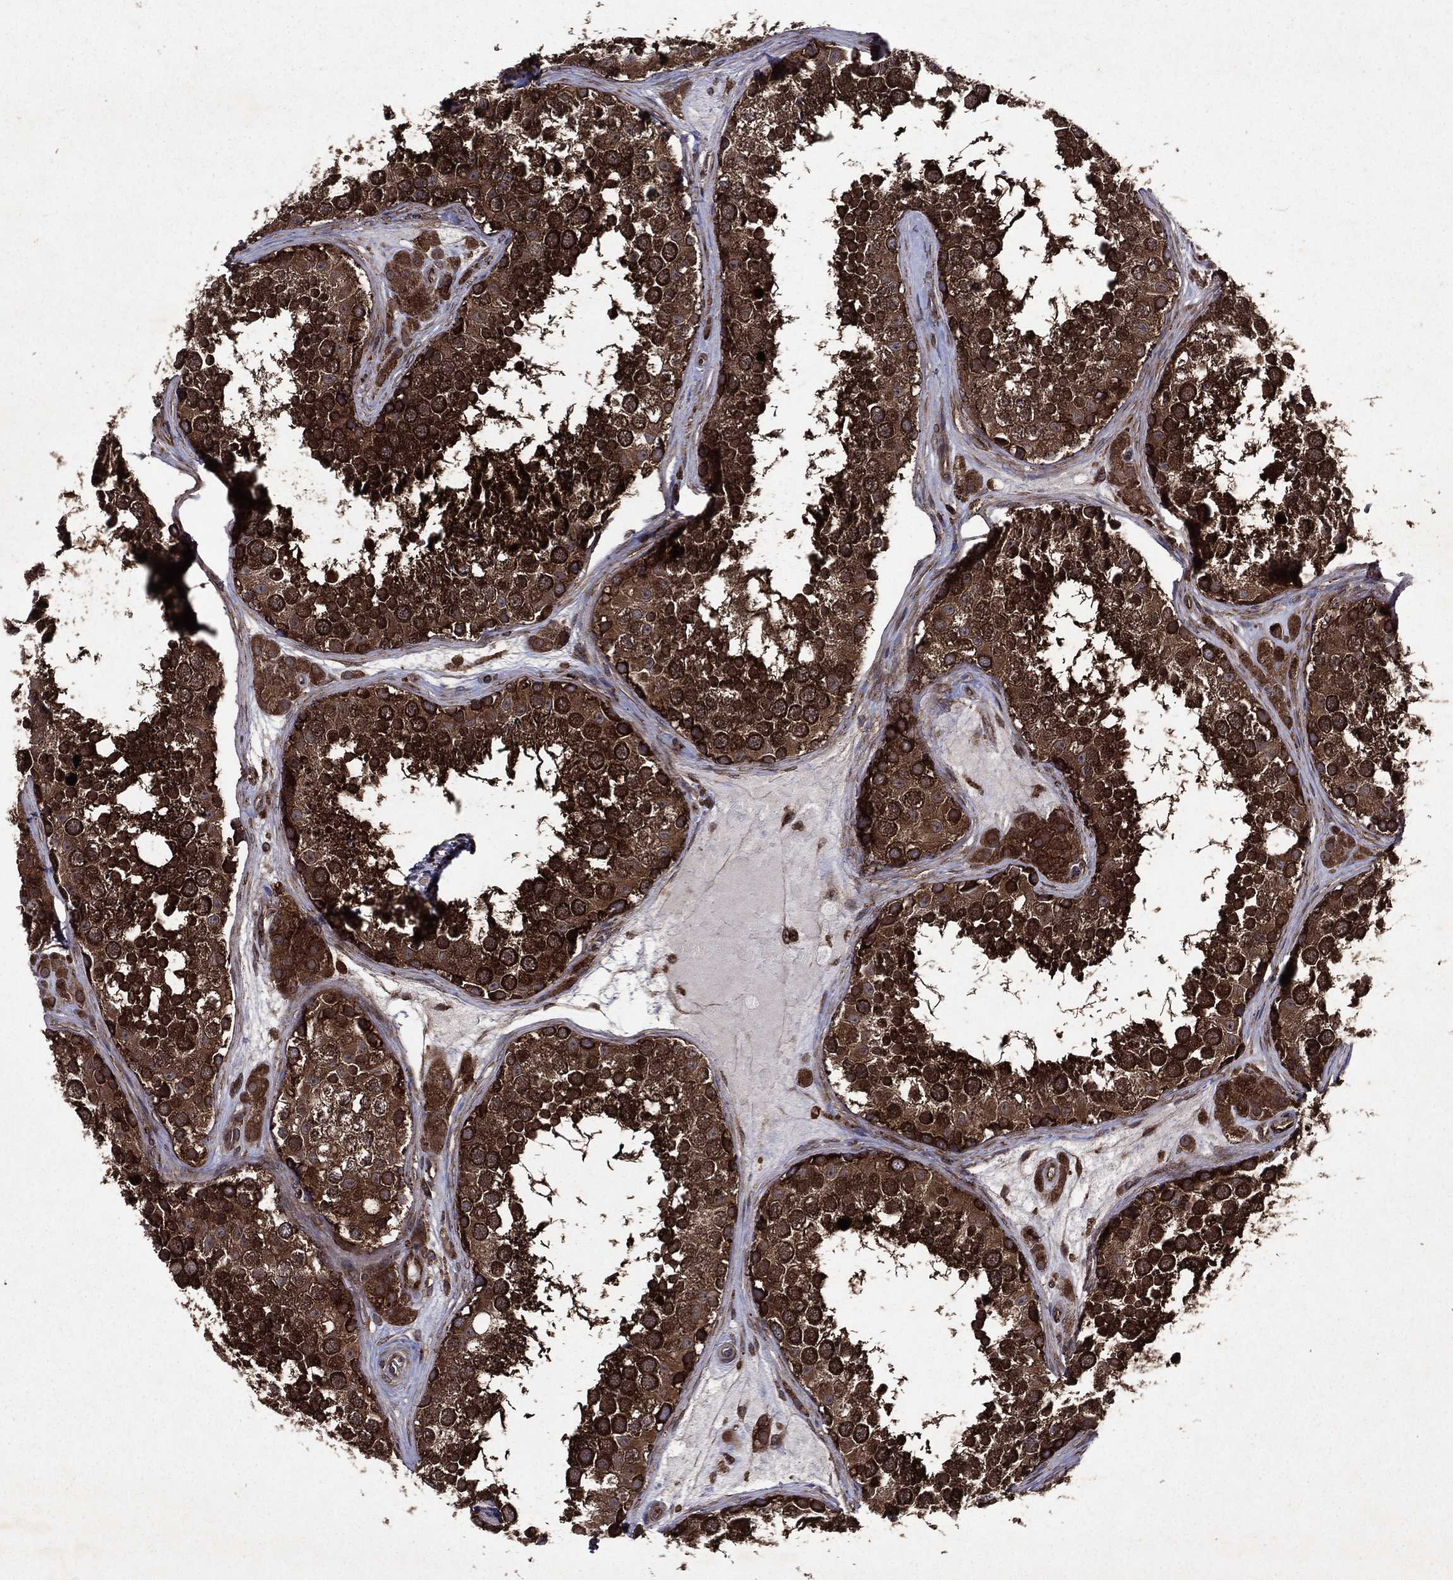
{"staining": {"intensity": "strong", "quantity": ">75%", "location": "cytoplasmic/membranous"}, "tissue": "testis", "cell_type": "Cells in seminiferous ducts", "image_type": "normal", "snomed": [{"axis": "morphology", "description": "Normal tissue, NOS"}, {"axis": "topography", "description": "Testis"}], "caption": "Brown immunohistochemical staining in normal human testis displays strong cytoplasmic/membranous positivity in about >75% of cells in seminiferous ducts. Nuclei are stained in blue.", "gene": "EIF2B4", "patient": {"sex": "male", "age": 41}}